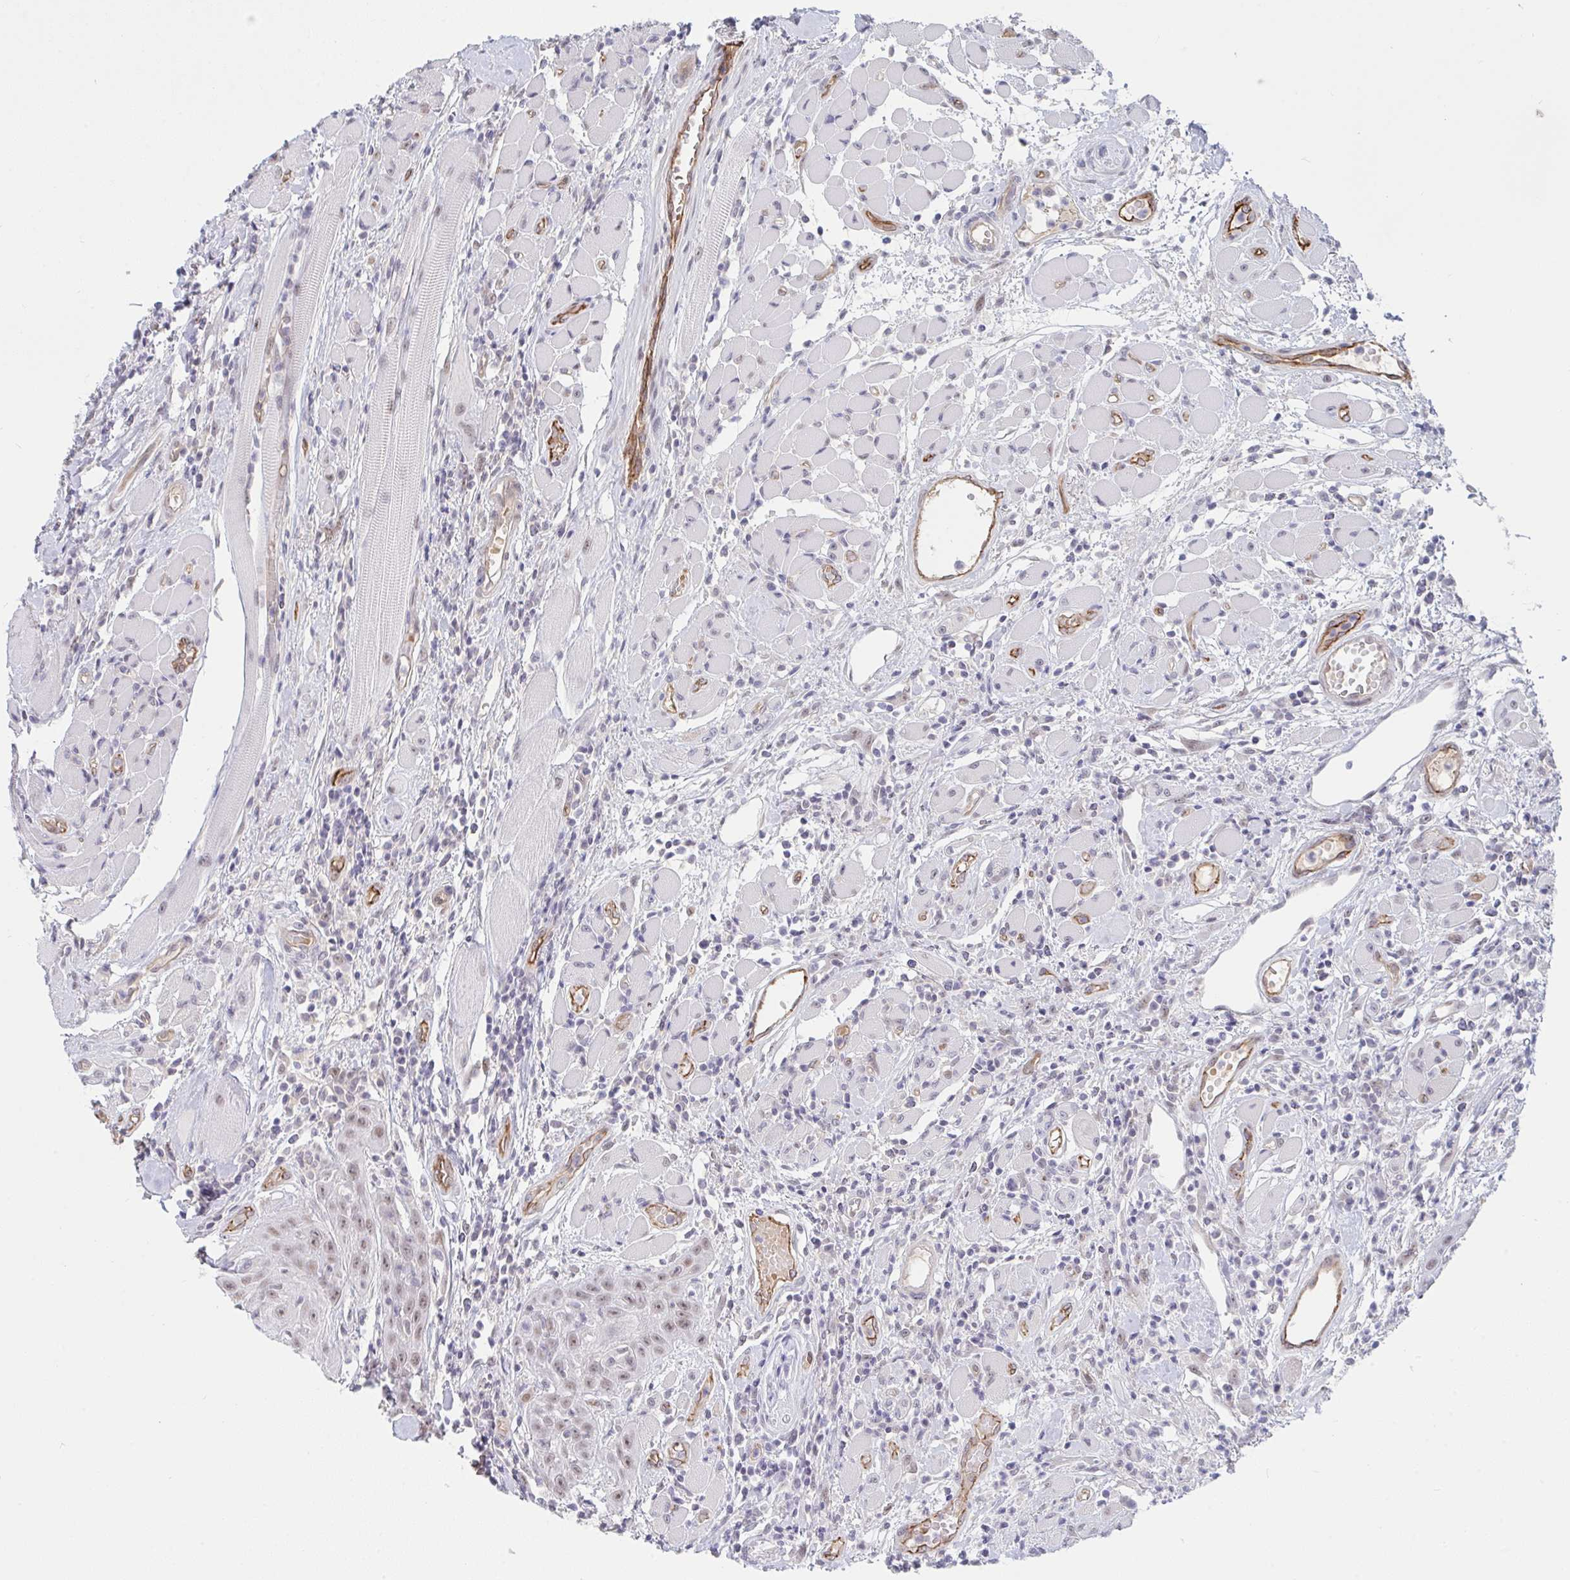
{"staining": {"intensity": "weak", "quantity": "25%-75%", "location": "nuclear"}, "tissue": "head and neck cancer", "cell_type": "Tumor cells", "image_type": "cancer", "snomed": [{"axis": "morphology", "description": "Squamous cell carcinoma, NOS"}, {"axis": "topography", "description": "Head-Neck"}], "caption": "Head and neck cancer stained for a protein displays weak nuclear positivity in tumor cells. (DAB (3,3'-diaminobenzidine) IHC with brightfield microscopy, high magnification).", "gene": "DSCAML1", "patient": {"sex": "female", "age": 59}}